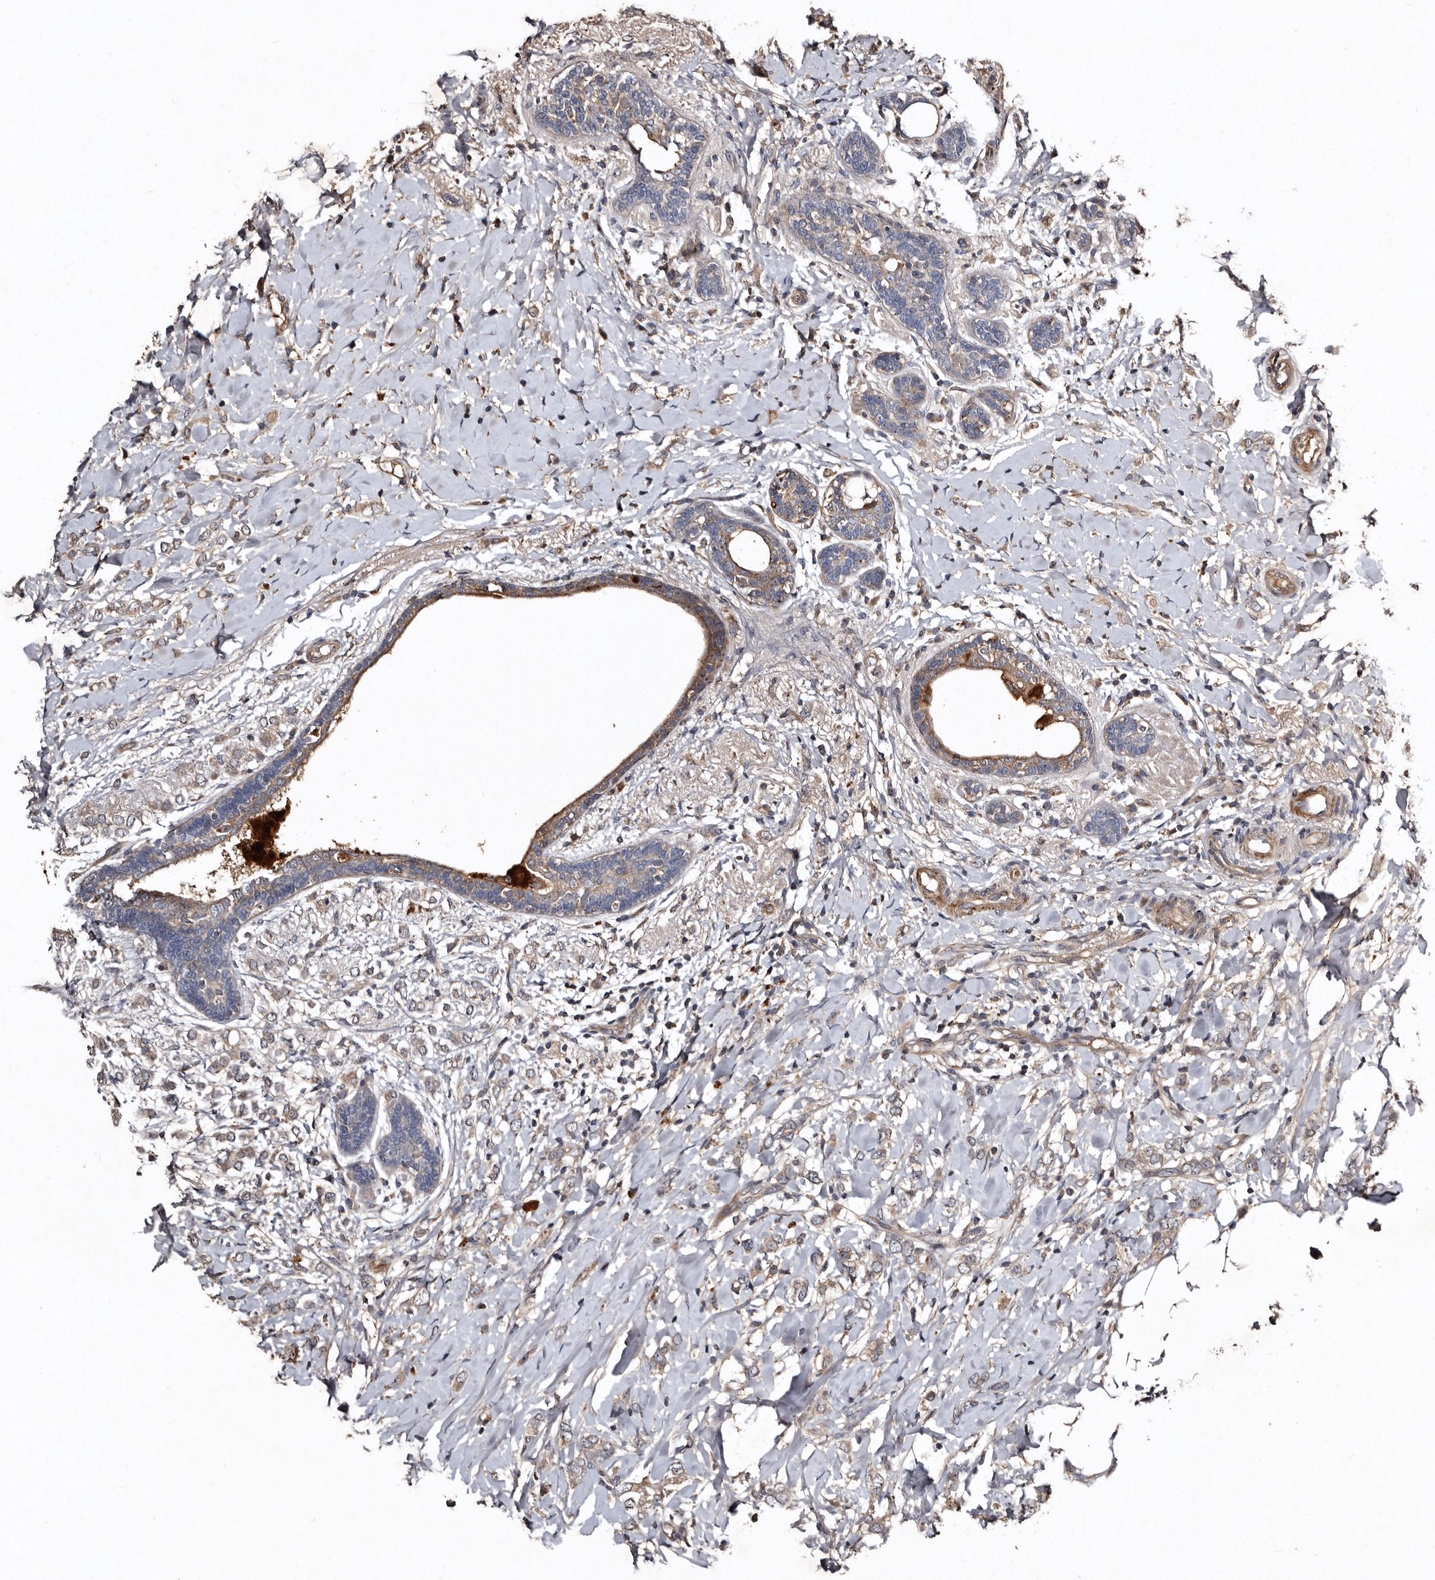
{"staining": {"intensity": "weak", "quantity": "25%-75%", "location": "cytoplasmic/membranous"}, "tissue": "breast cancer", "cell_type": "Tumor cells", "image_type": "cancer", "snomed": [{"axis": "morphology", "description": "Normal tissue, NOS"}, {"axis": "morphology", "description": "Lobular carcinoma"}, {"axis": "topography", "description": "Breast"}], "caption": "Immunohistochemical staining of breast cancer displays low levels of weak cytoplasmic/membranous expression in about 25%-75% of tumor cells. Using DAB (brown) and hematoxylin (blue) stains, captured at high magnification using brightfield microscopy.", "gene": "PRKD3", "patient": {"sex": "female", "age": 47}}